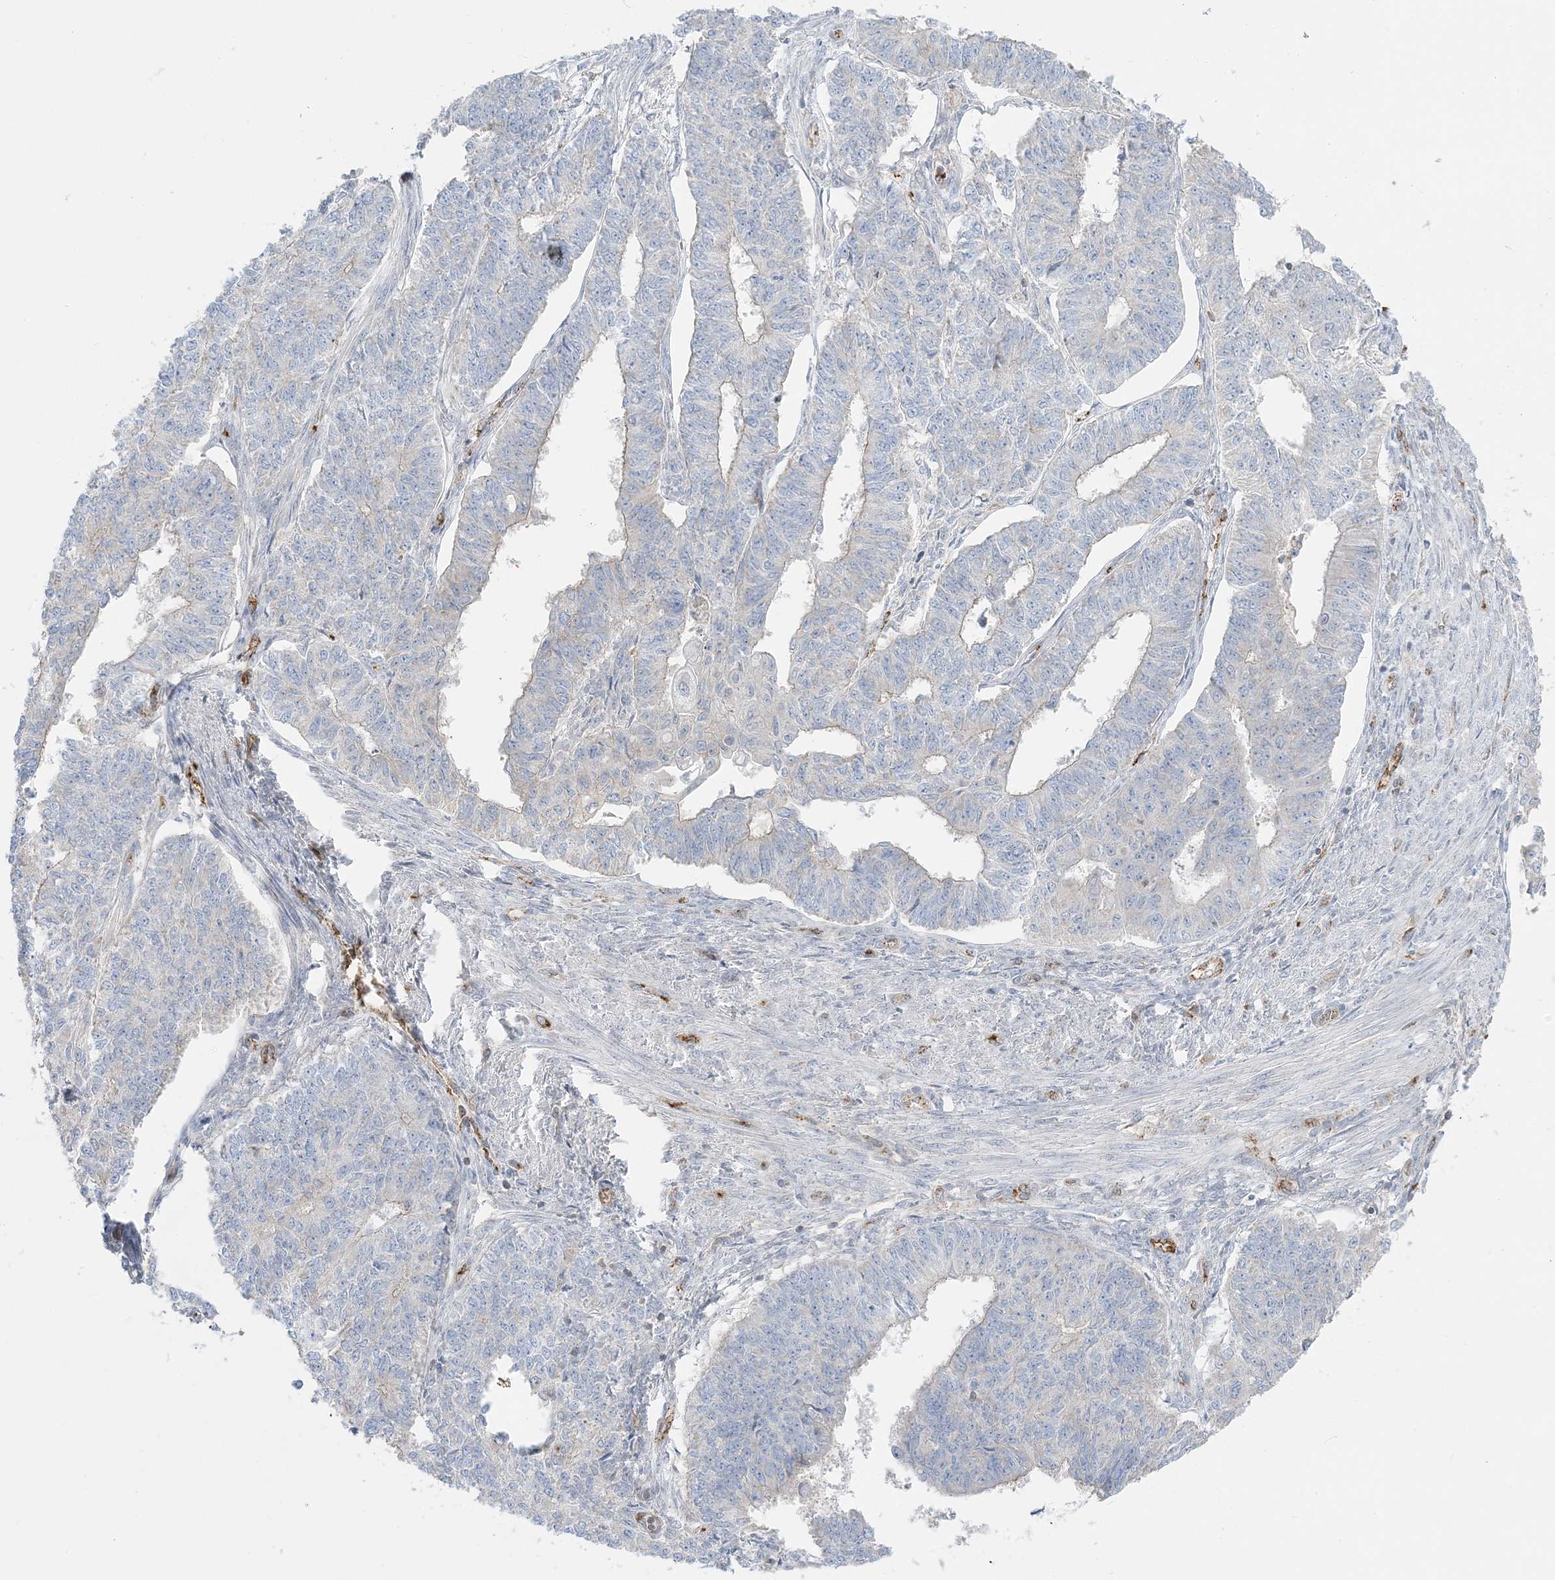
{"staining": {"intensity": "negative", "quantity": "none", "location": "none"}, "tissue": "endometrial cancer", "cell_type": "Tumor cells", "image_type": "cancer", "snomed": [{"axis": "morphology", "description": "Adenocarcinoma, NOS"}, {"axis": "topography", "description": "Endometrium"}], "caption": "This is a photomicrograph of immunohistochemistry staining of endometrial cancer, which shows no staining in tumor cells. (DAB immunohistochemistry, high magnification).", "gene": "INPP1", "patient": {"sex": "female", "age": 32}}